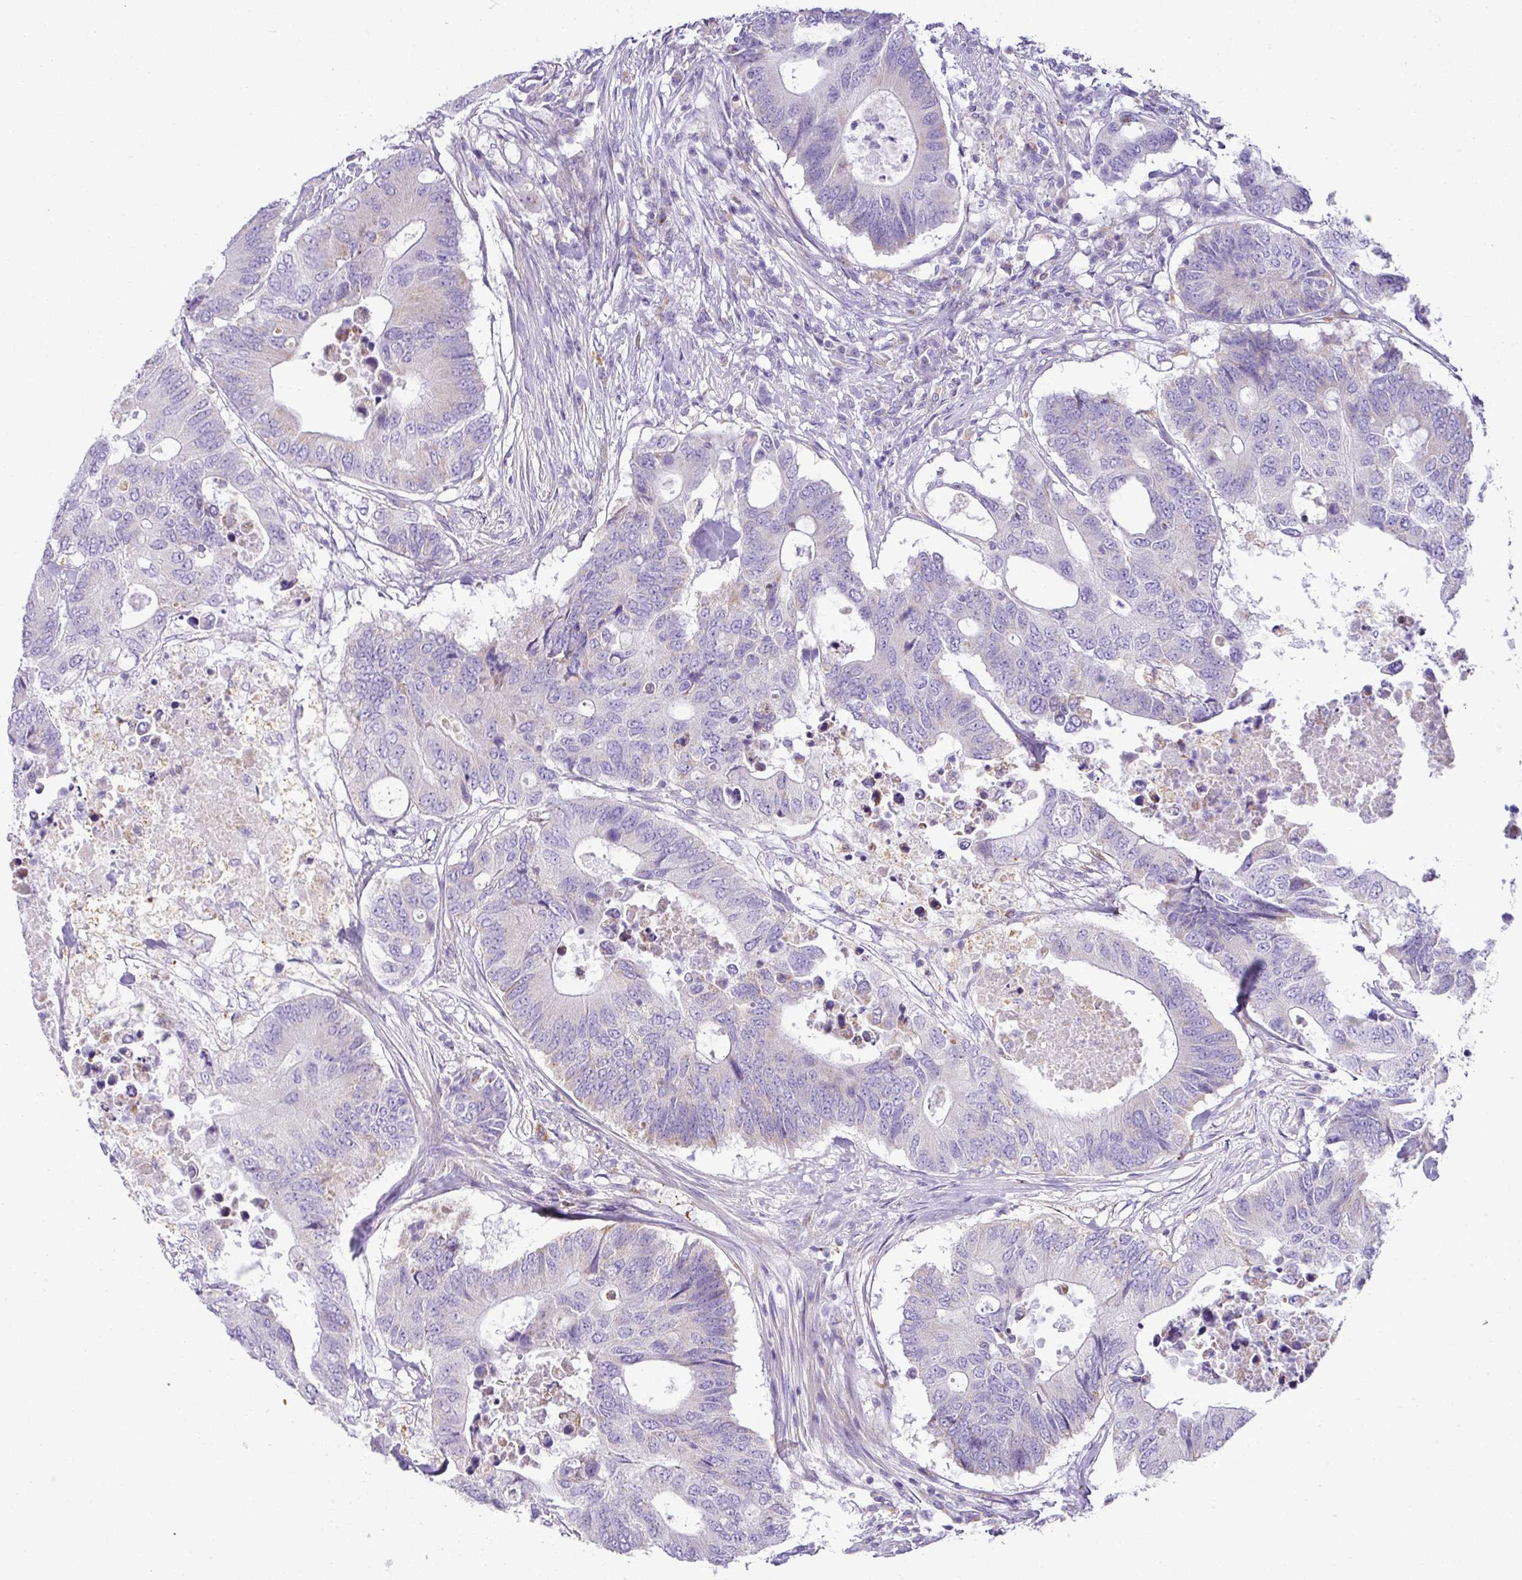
{"staining": {"intensity": "negative", "quantity": "none", "location": "none"}, "tissue": "colorectal cancer", "cell_type": "Tumor cells", "image_type": "cancer", "snomed": [{"axis": "morphology", "description": "Adenocarcinoma, NOS"}, {"axis": "topography", "description": "Colon"}], "caption": "The photomicrograph exhibits no staining of tumor cells in colorectal cancer (adenocarcinoma). (DAB immunohistochemistry (IHC) visualized using brightfield microscopy, high magnification).", "gene": "PGAP4", "patient": {"sex": "male", "age": 71}}